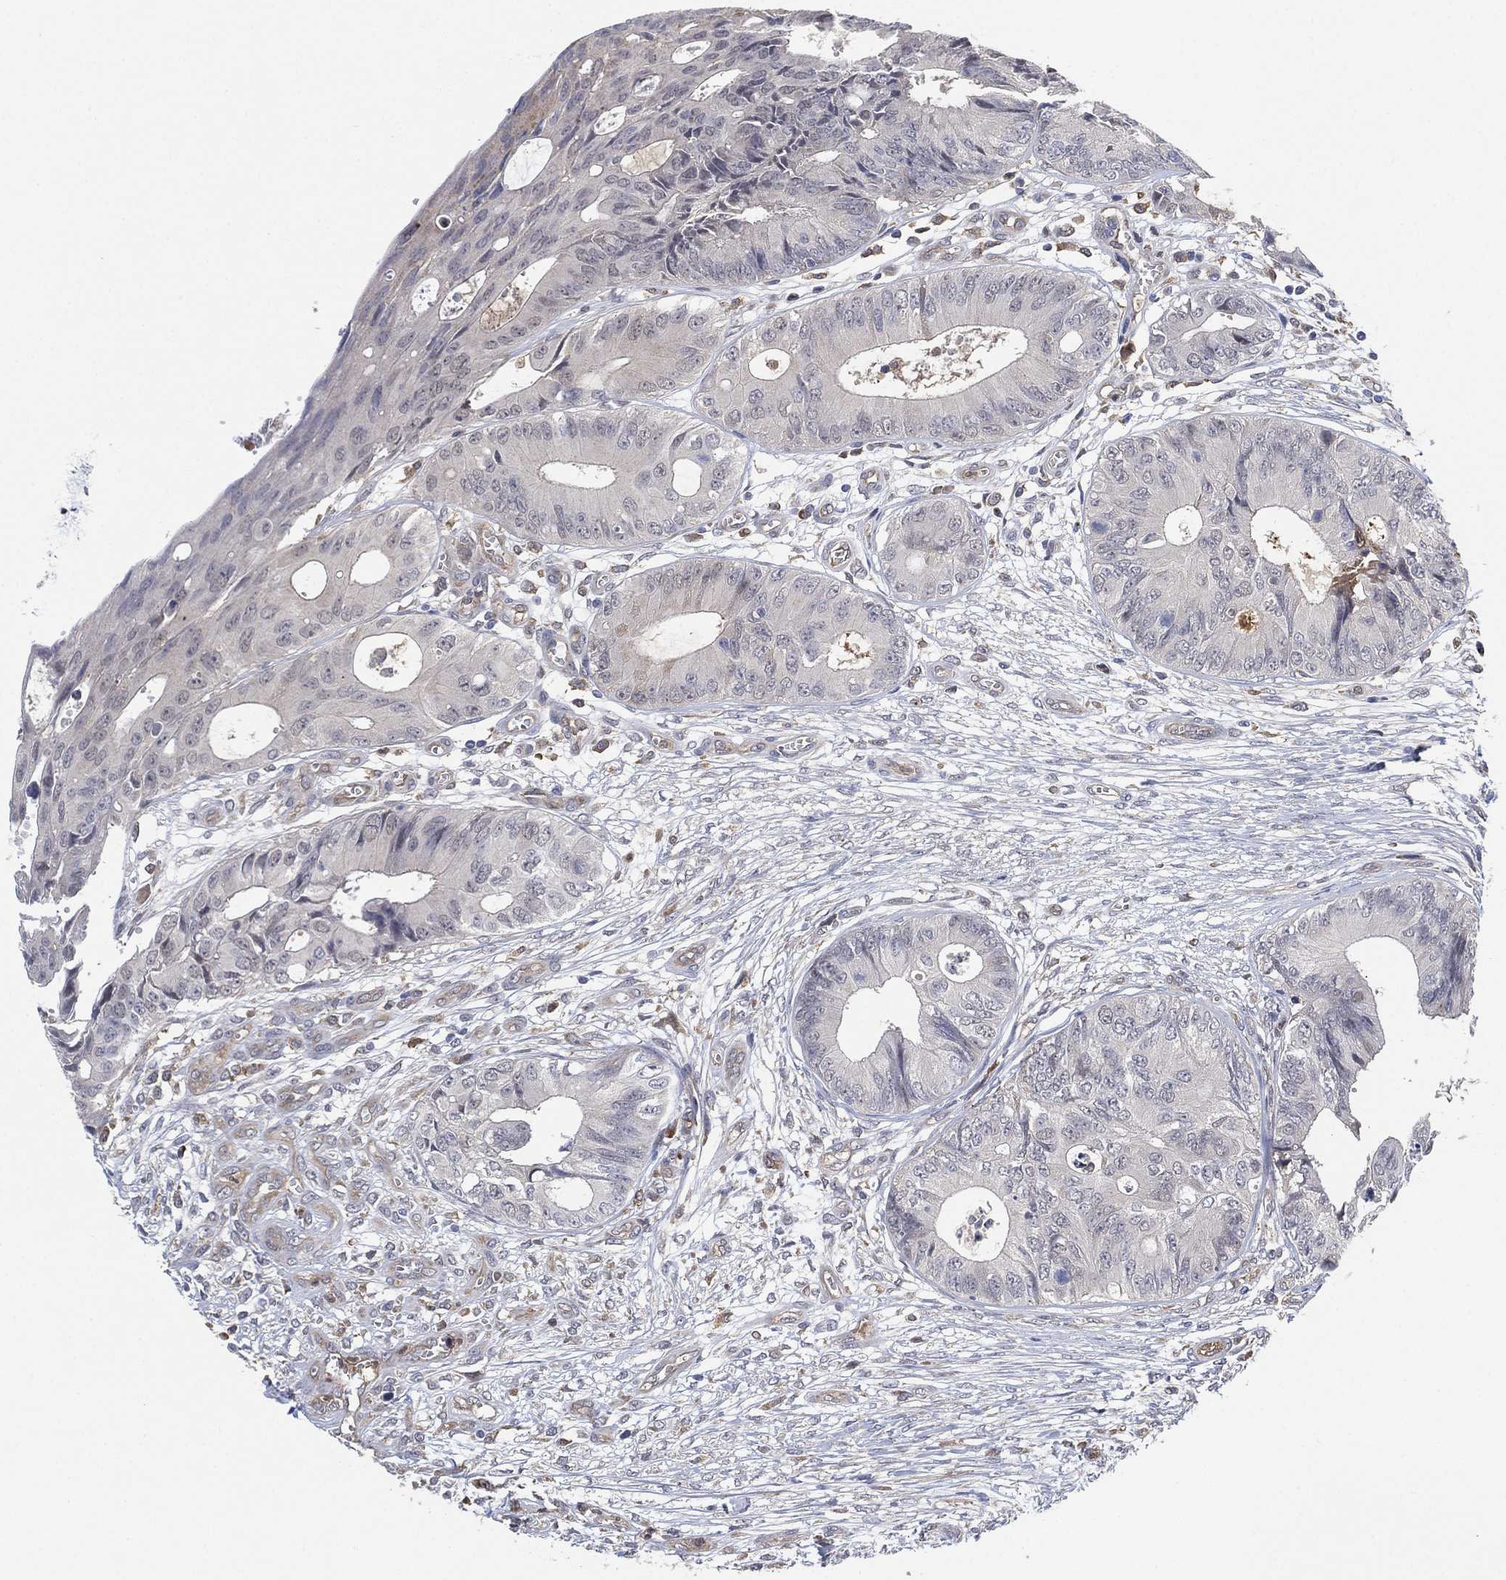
{"staining": {"intensity": "negative", "quantity": "none", "location": "none"}, "tissue": "colorectal cancer", "cell_type": "Tumor cells", "image_type": "cancer", "snomed": [{"axis": "morphology", "description": "Normal tissue, NOS"}, {"axis": "morphology", "description": "Adenocarcinoma, NOS"}, {"axis": "topography", "description": "Colon"}], "caption": "DAB immunohistochemical staining of human colorectal cancer exhibits no significant positivity in tumor cells.", "gene": "FES", "patient": {"sex": "male", "age": 65}}